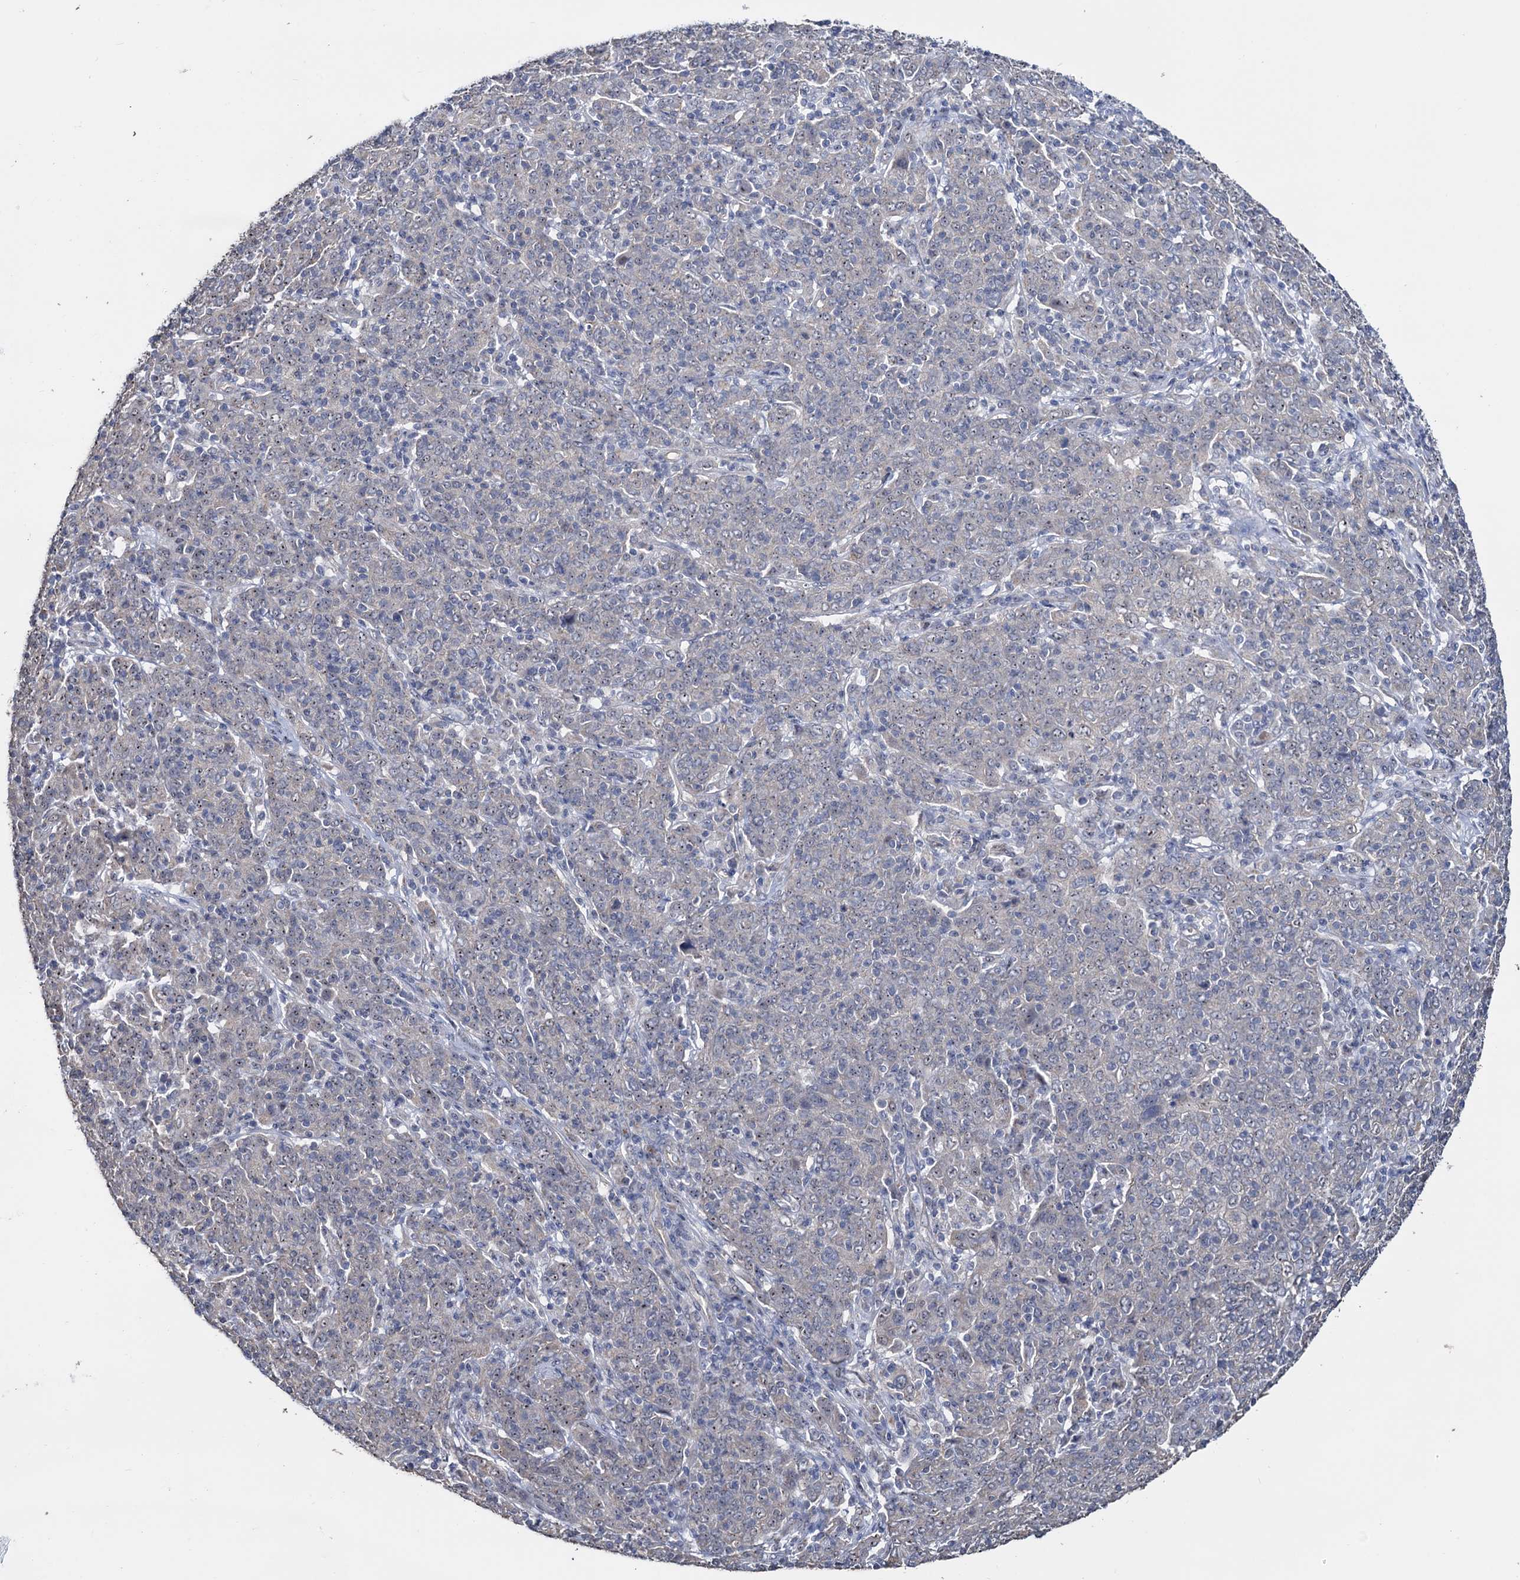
{"staining": {"intensity": "weak", "quantity": "25%-75%", "location": "nuclear"}, "tissue": "cervical cancer", "cell_type": "Tumor cells", "image_type": "cancer", "snomed": [{"axis": "morphology", "description": "Squamous cell carcinoma, NOS"}, {"axis": "topography", "description": "Cervix"}], "caption": "Immunohistochemistry (IHC) of cervical squamous cell carcinoma exhibits low levels of weak nuclear positivity in approximately 25%-75% of tumor cells. The protein is stained brown, and the nuclei are stained in blue (DAB IHC with brightfield microscopy, high magnification).", "gene": "C2CD3", "patient": {"sex": "female", "age": 67}}